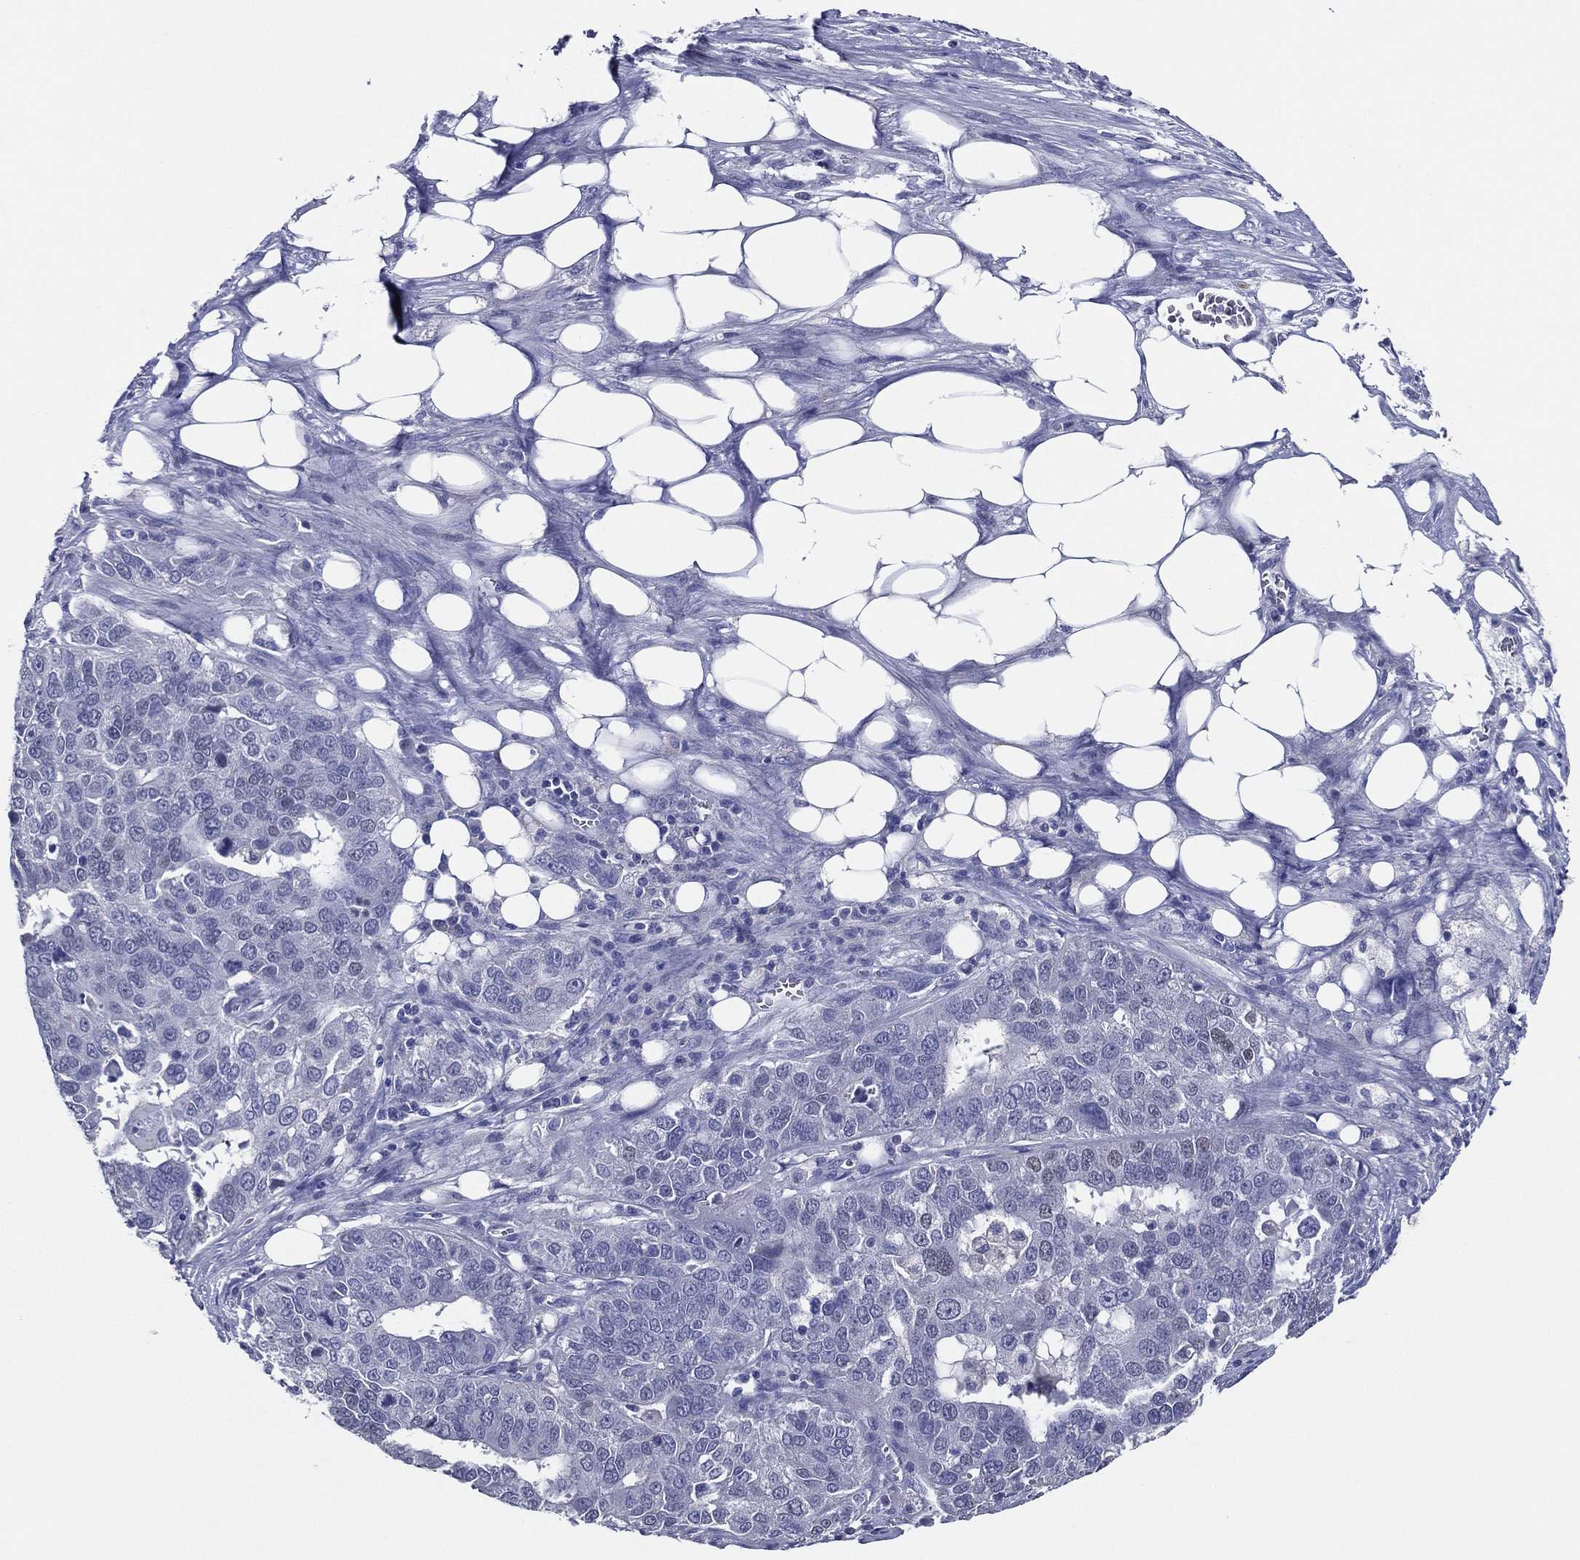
{"staining": {"intensity": "negative", "quantity": "none", "location": "none"}, "tissue": "ovarian cancer", "cell_type": "Tumor cells", "image_type": "cancer", "snomed": [{"axis": "morphology", "description": "Carcinoma, endometroid"}, {"axis": "topography", "description": "Soft tissue"}, {"axis": "topography", "description": "Ovary"}], "caption": "The immunohistochemistry (IHC) histopathology image has no significant positivity in tumor cells of ovarian cancer tissue. (DAB IHC, high magnification).", "gene": "TFAP2A", "patient": {"sex": "female", "age": 52}}